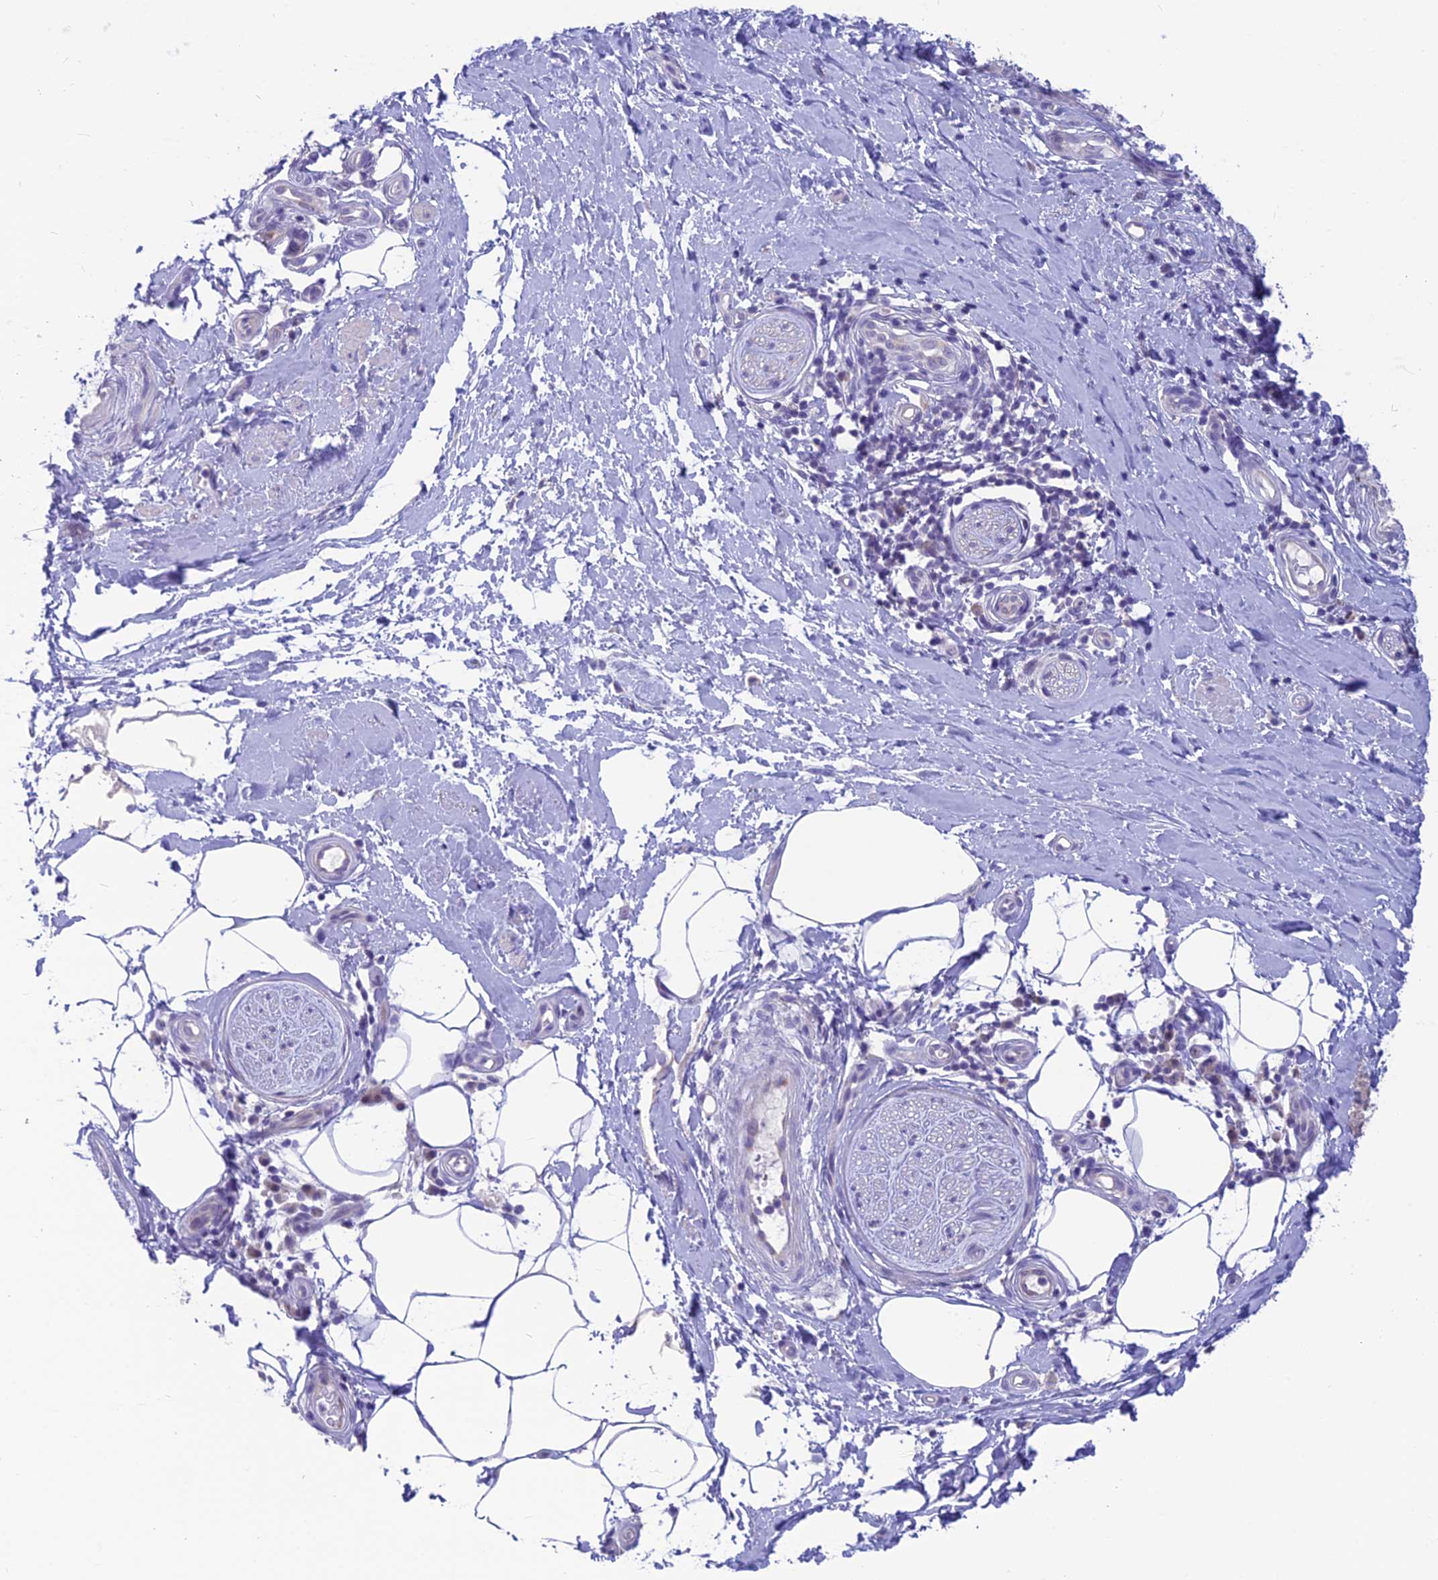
{"staining": {"intensity": "negative", "quantity": "none", "location": "none"}, "tissue": "adipose tissue", "cell_type": "Adipocytes", "image_type": "normal", "snomed": [{"axis": "morphology", "description": "Normal tissue, NOS"}, {"axis": "topography", "description": "Soft tissue"}, {"axis": "topography", "description": "Adipose tissue"}, {"axis": "topography", "description": "Vascular tissue"}, {"axis": "topography", "description": "Peripheral nerve tissue"}], "caption": "An IHC micrograph of normal adipose tissue is shown. There is no staining in adipocytes of adipose tissue.", "gene": "SNTN", "patient": {"sex": "male", "age": 74}}